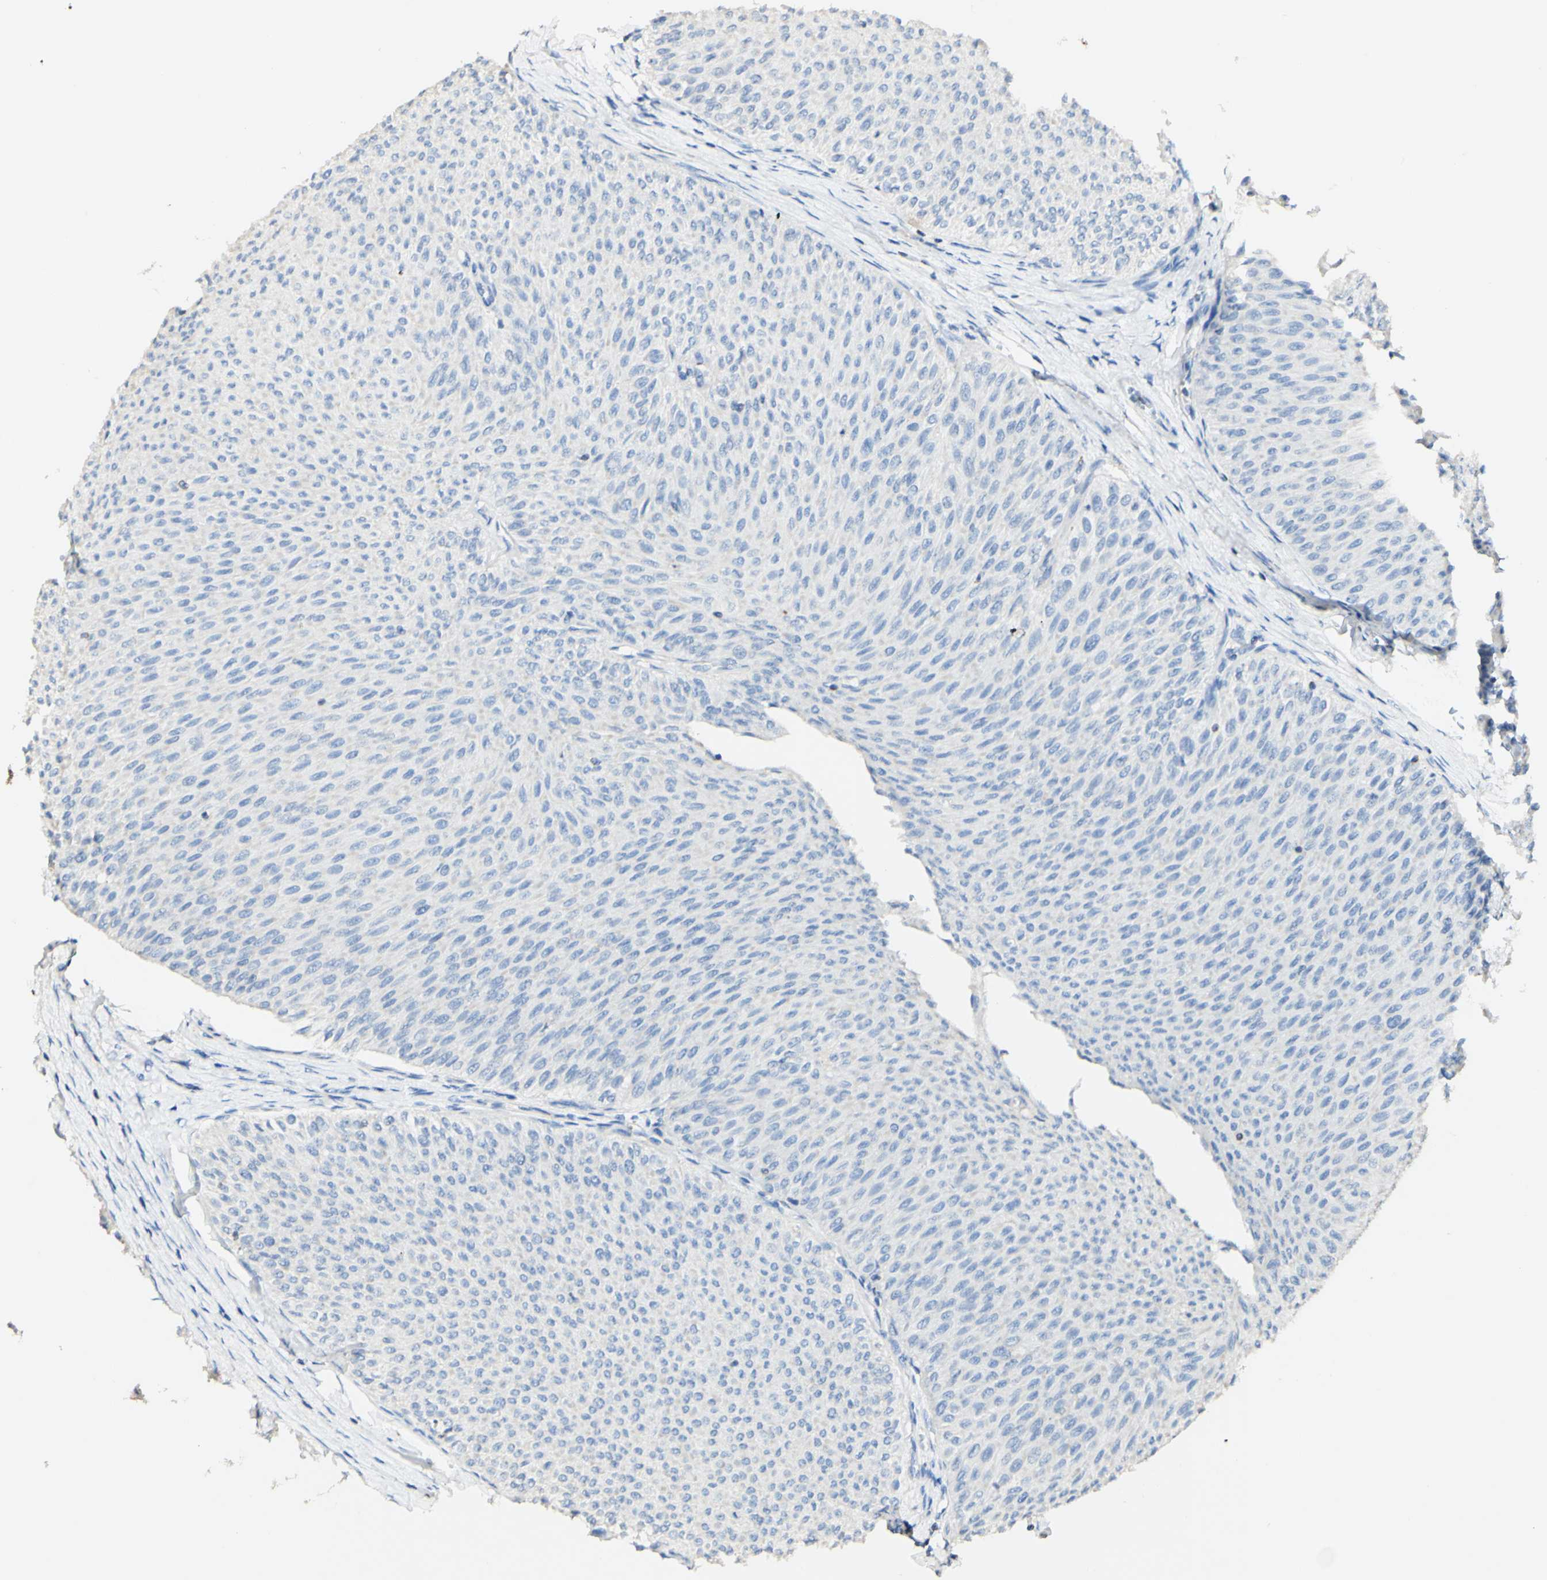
{"staining": {"intensity": "negative", "quantity": "none", "location": "none"}, "tissue": "urothelial cancer", "cell_type": "Tumor cells", "image_type": "cancer", "snomed": [{"axis": "morphology", "description": "Urothelial carcinoma, Low grade"}, {"axis": "topography", "description": "Urinary bladder"}], "caption": "Image shows no protein positivity in tumor cells of urothelial carcinoma (low-grade) tissue.", "gene": "OXCT1", "patient": {"sex": "male", "age": 78}}